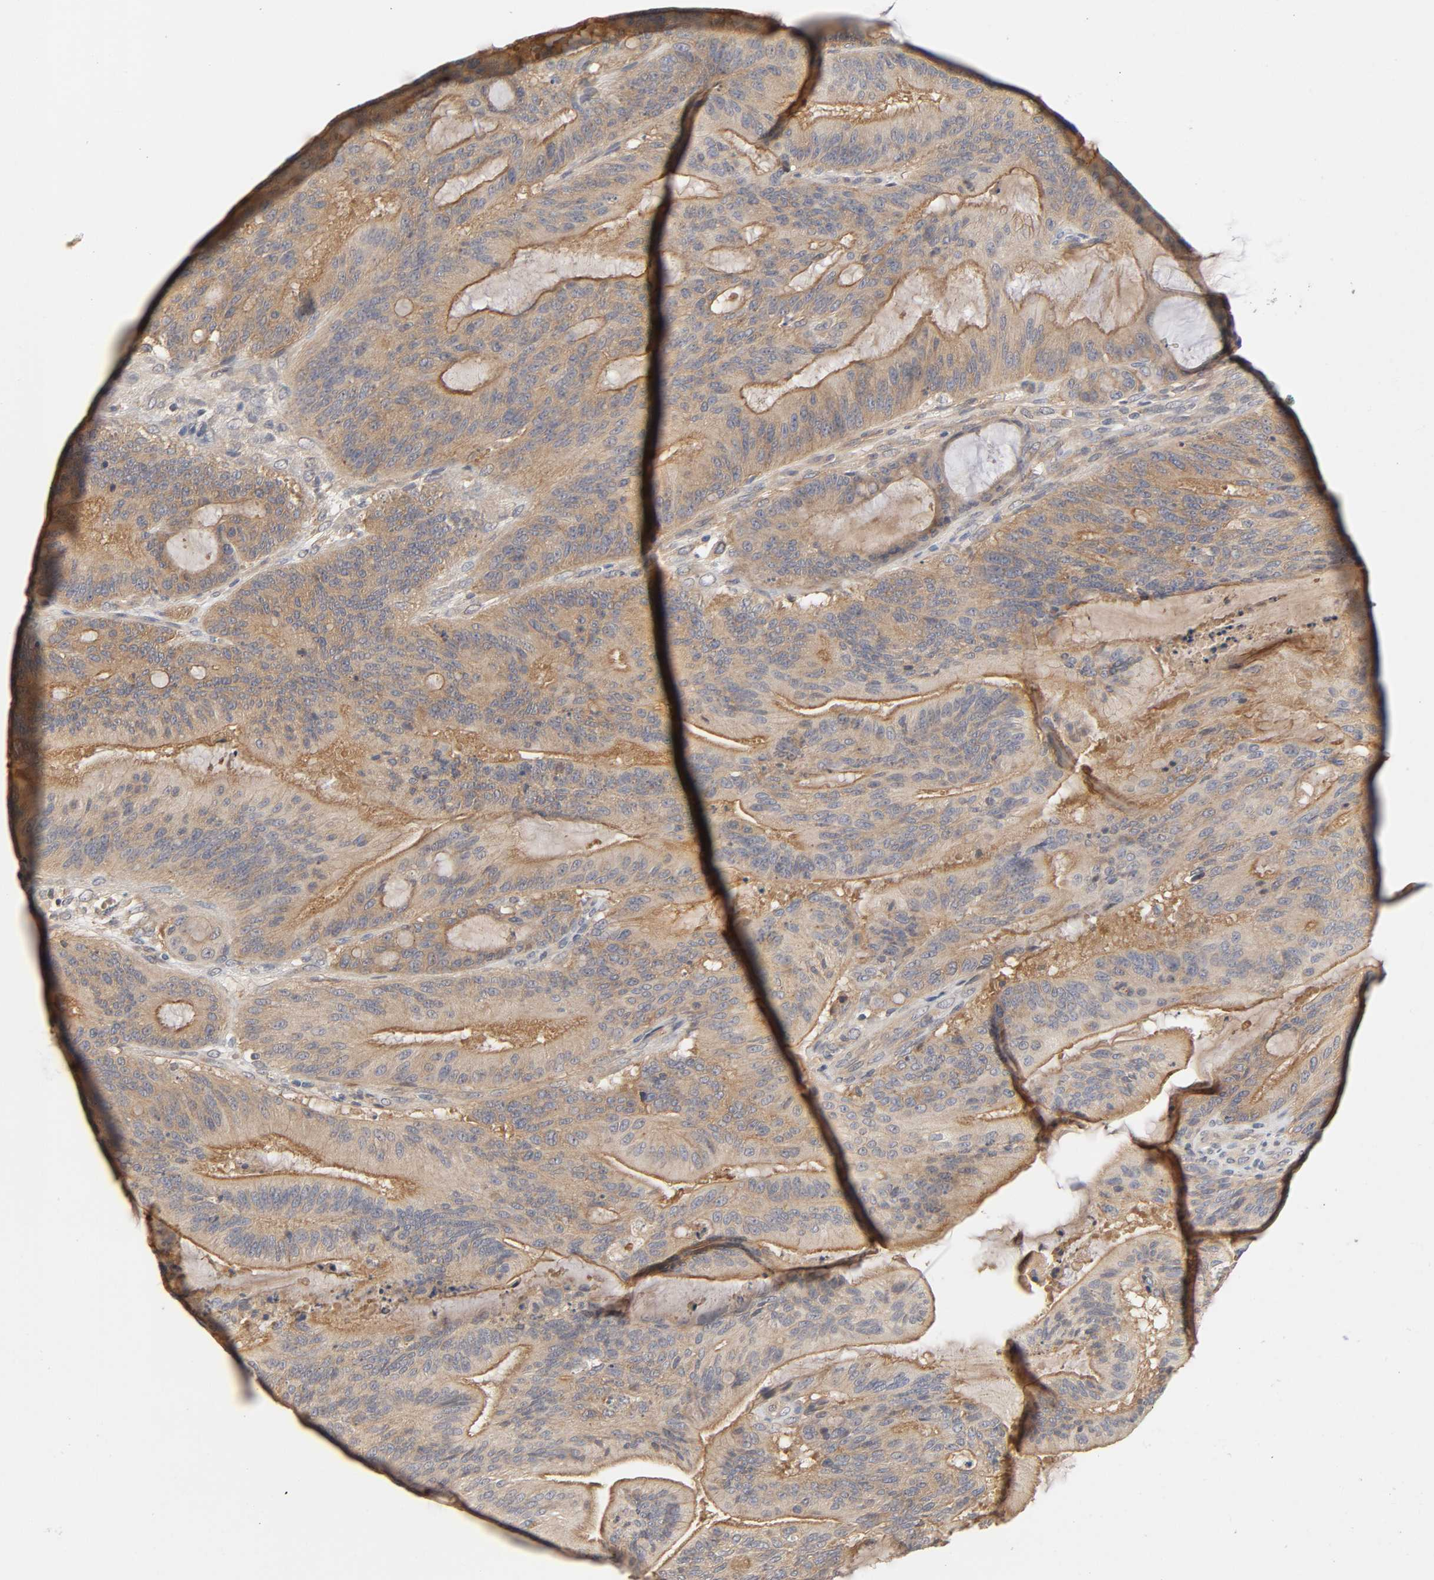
{"staining": {"intensity": "moderate", "quantity": ">75%", "location": "cytoplasmic/membranous"}, "tissue": "liver cancer", "cell_type": "Tumor cells", "image_type": "cancer", "snomed": [{"axis": "morphology", "description": "Cholangiocarcinoma"}, {"axis": "topography", "description": "Liver"}], "caption": "Brown immunohistochemical staining in human cholangiocarcinoma (liver) reveals moderate cytoplasmic/membranous staining in about >75% of tumor cells.", "gene": "CPB2", "patient": {"sex": "female", "age": 73}}